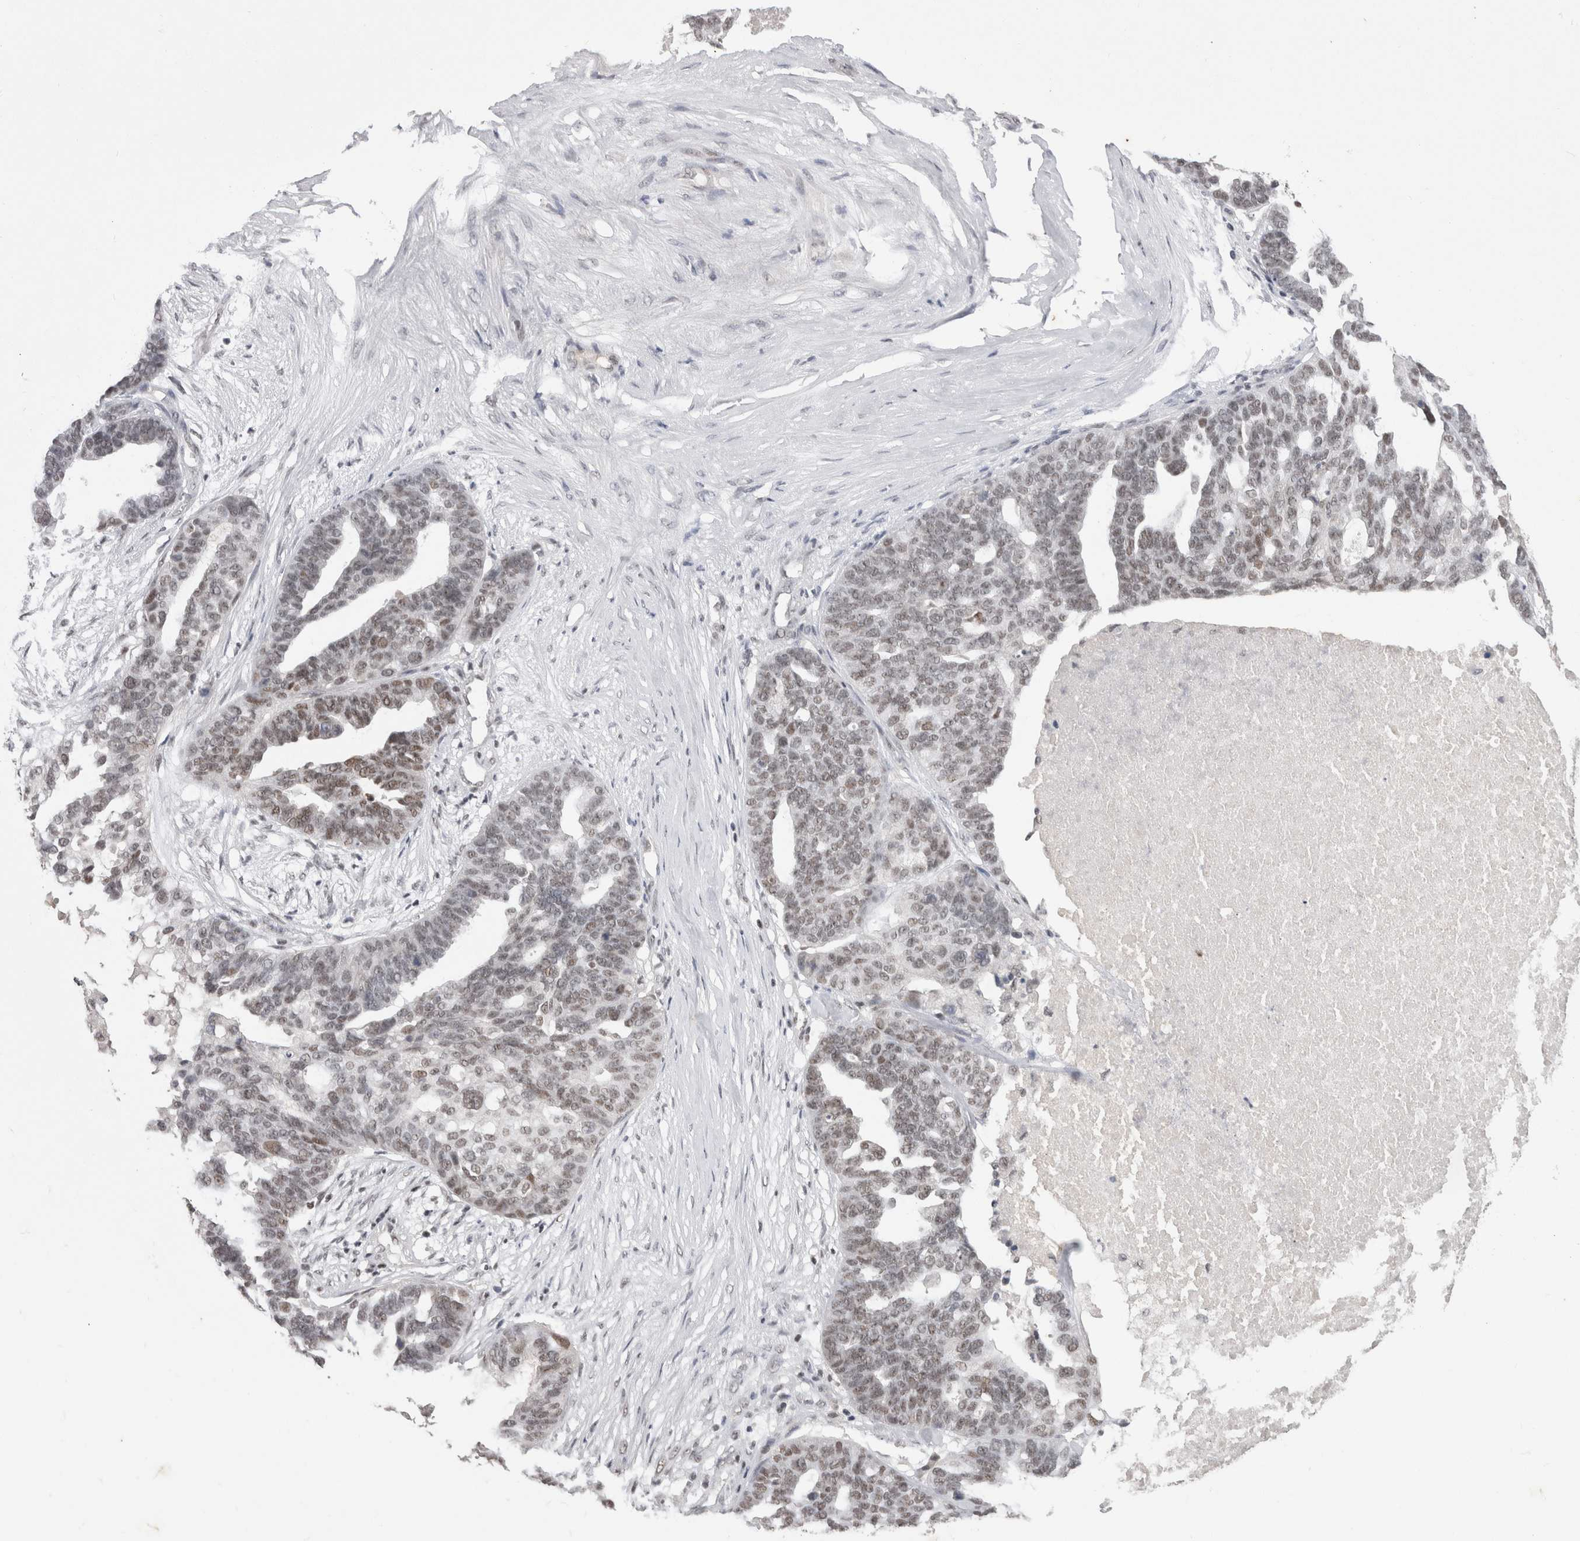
{"staining": {"intensity": "moderate", "quantity": "<25%", "location": "nuclear"}, "tissue": "ovarian cancer", "cell_type": "Tumor cells", "image_type": "cancer", "snomed": [{"axis": "morphology", "description": "Cystadenocarcinoma, serous, NOS"}, {"axis": "topography", "description": "Ovary"}], "caption": "This image displays ovarian cancer (serous cystadenocarcinoma) stained with immunohistochemistry to label a protein in brown. The nuclear of tumor cells show moderate positivity for the protein. Nuclei are counter-stained blue.", "gene": "DAXX", "patient": {"sex": "female", "age": 59}}